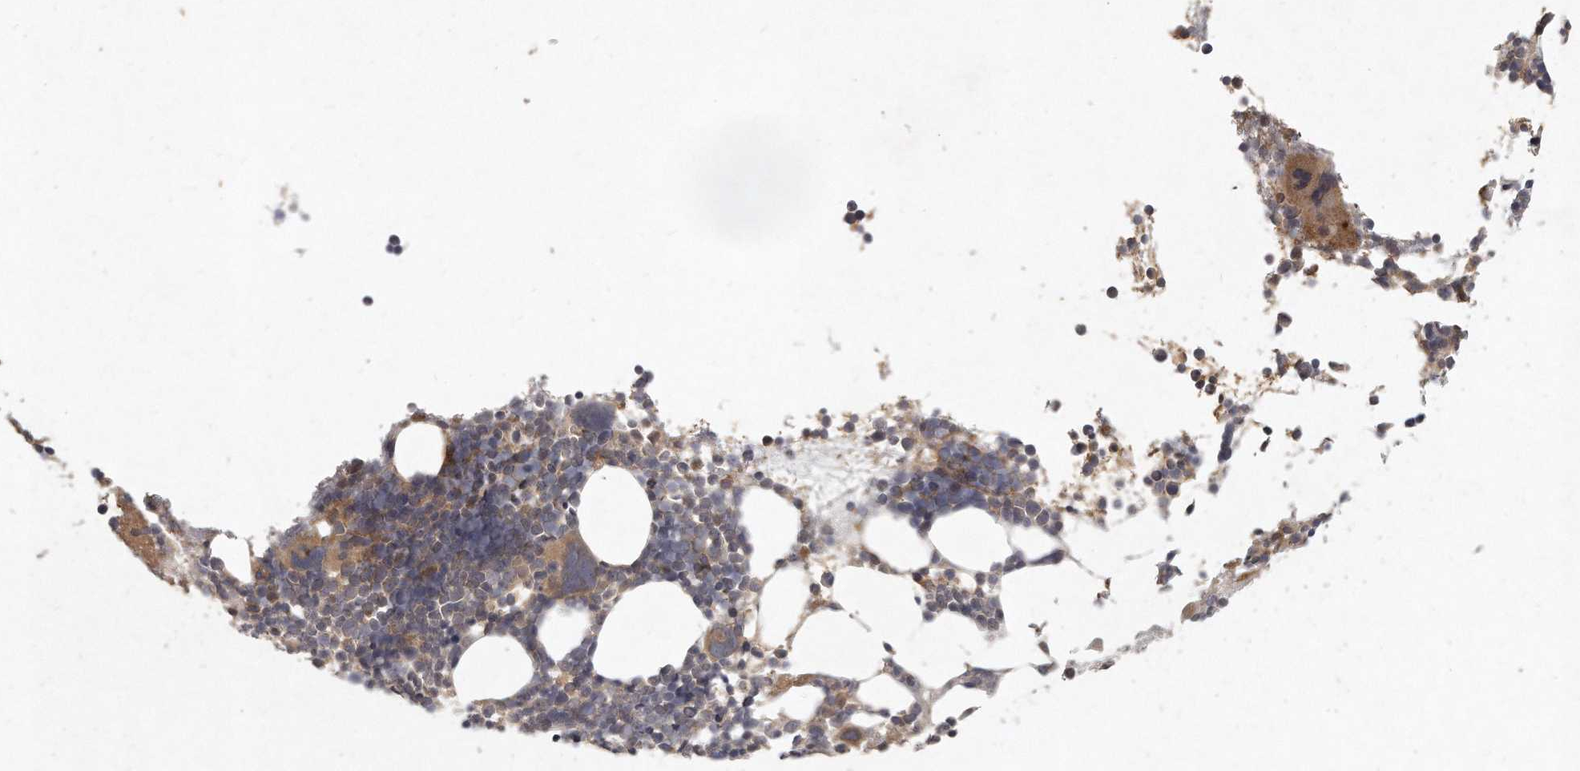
{"staining": {"intensity": "moderate", "quantity": "25%-75%", "location": "cytoplasmic/membranous"}, "tissue": "bone marrow", "cell_type": "Hematopoietic cells", "image_type": "normal", "snomed": [{"axis": "morphology", "description": "Normal tissue, NOS"}, {"axis": "topography", "description": "Bone marrow"}], "caption": "The image exhibits staining of unremarkable bone marrow, revealing moderate cytoplasmic/membranous protein staining (brown color) within hematopoietic cells.", "gene": "LGALS8", "patient": {"sex": "female", "age": 57}}